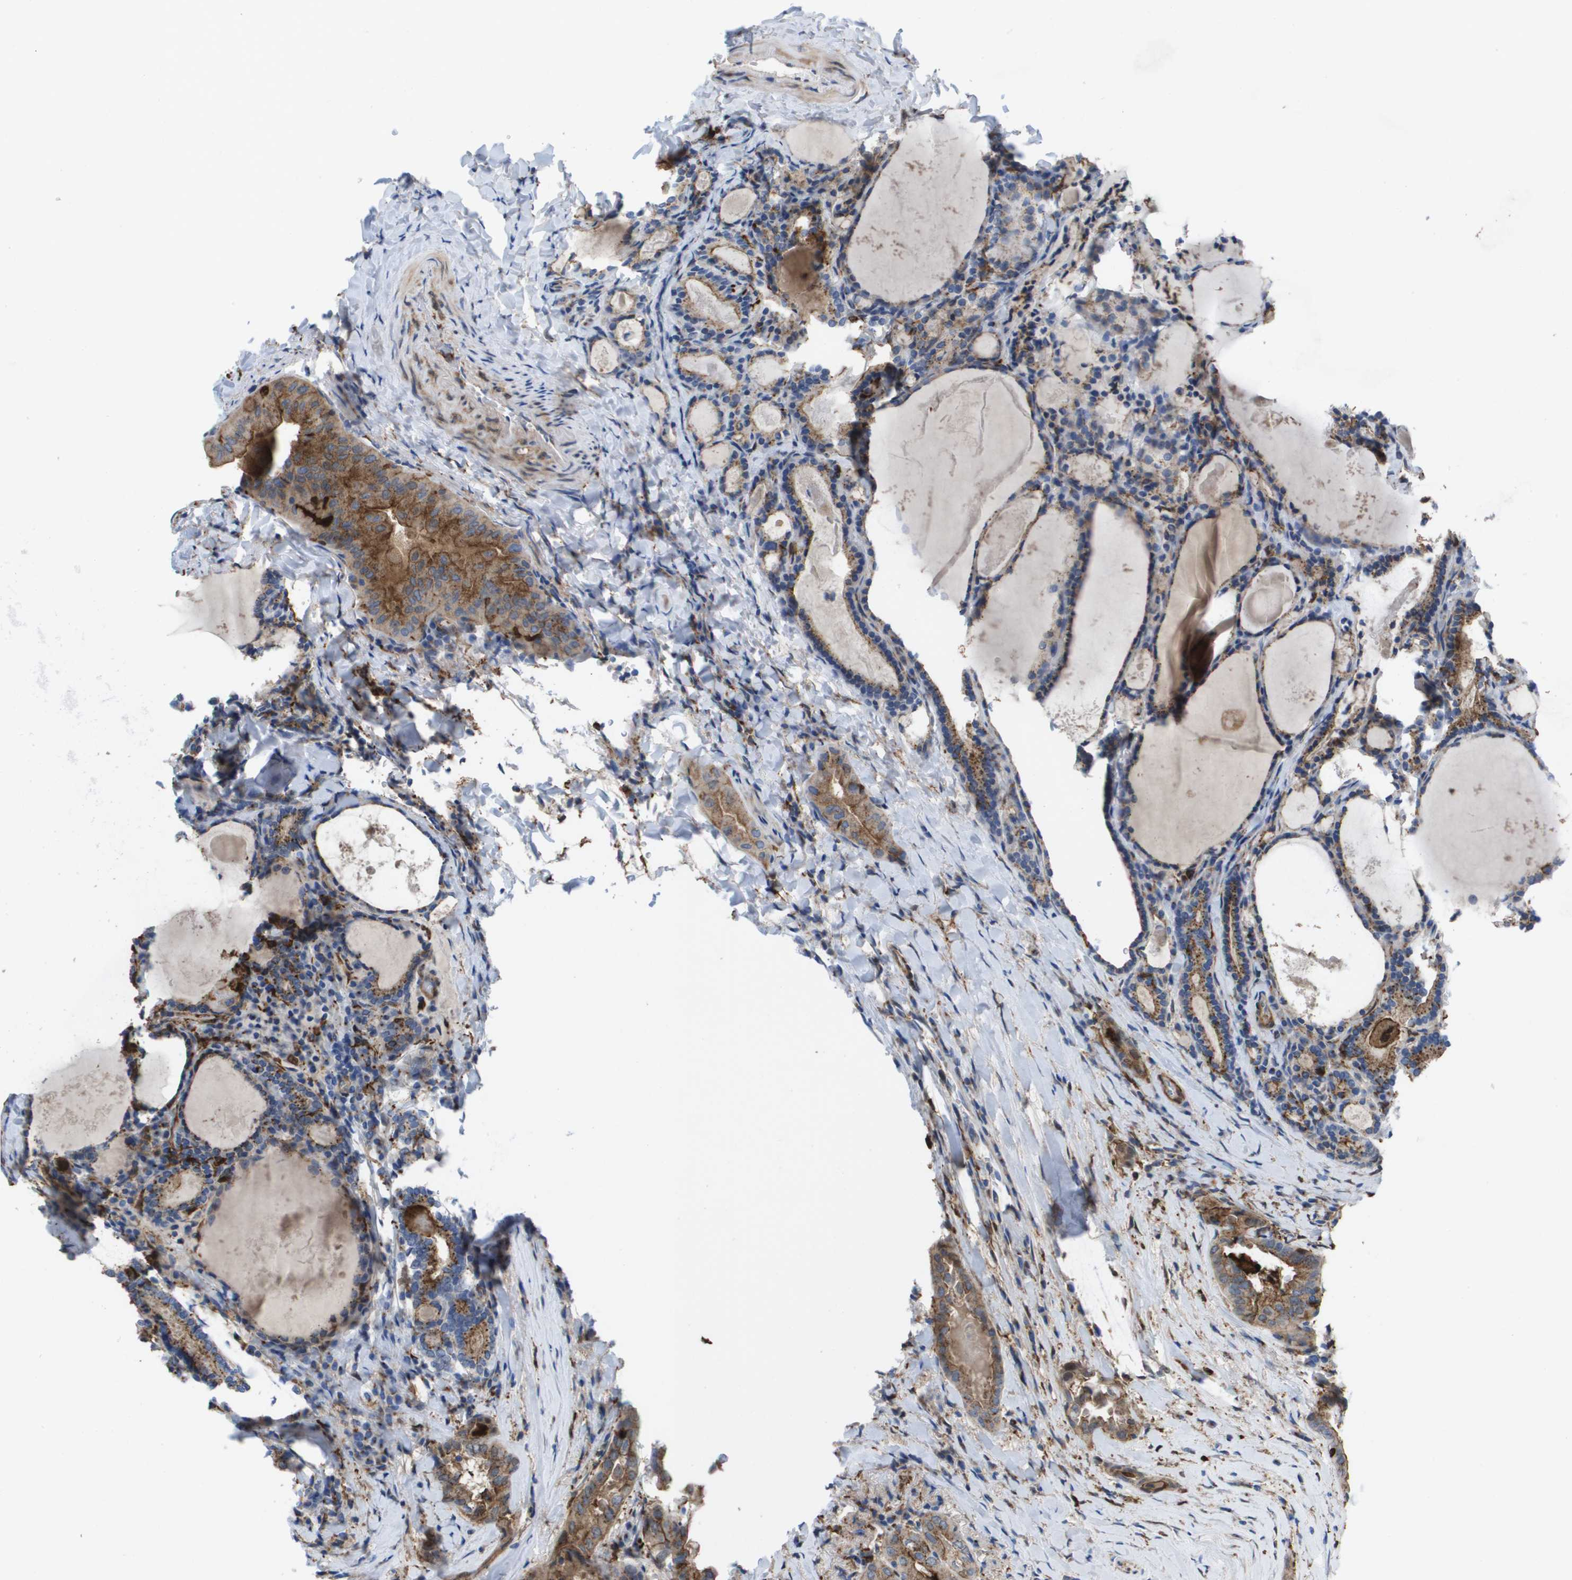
{"staining": {"intensity": "moderate", "quantity": ">75%", "location": "cytoplasmic/membranous"}, "tissue": "thyroid cancer", "cell_type": "Tumor cells", "image_type": "cancer", "snomed": [{"axis": "morphology", "description": "Papillary adenocarcinoma, NOS"}, {"axis": "topography", "description": "Thyroid gland"}], "caption": "Immunohistochemistry (IHC) staining of thyroid cancer, which reveals medium levels of moderate cytoplasmic/membranous positivity in about >75% of tumor cells indicating moderate cytoplasmic/membranous protein expression. The staining was performed using DAB (3,3'-diaminobenzidine) (brown) for protein detection and nuclei were counterstained in hematoxylin (blue).", "gene": "SLC37A2", "patient": {"sex": "female", "age": 42}}